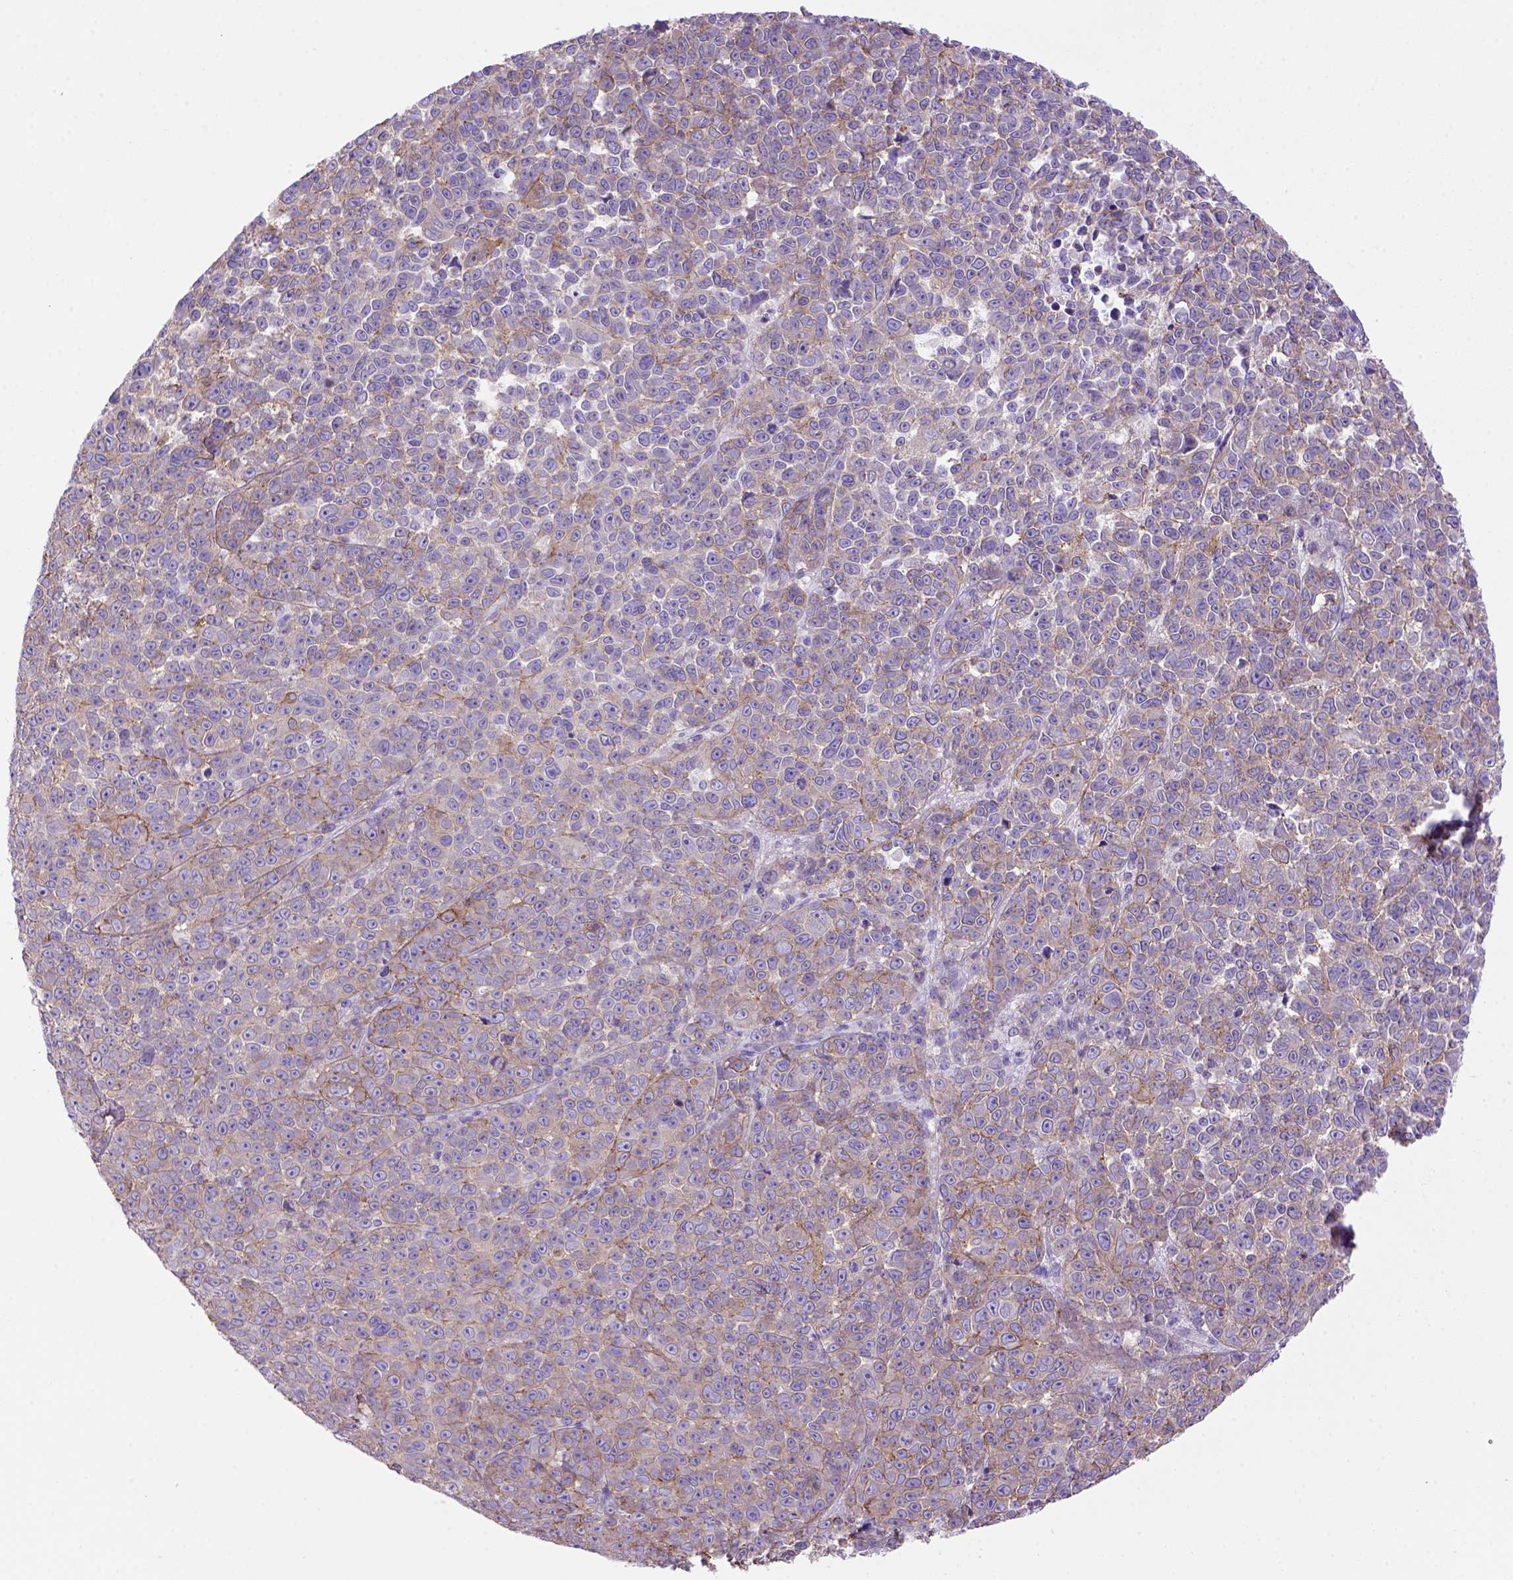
{"staining": {"intensity": "moderate", "quantity": ">75%", "location": "cytoplasmic/membranous"}, "tissue": "melanoma", "cell_type": "Tumor cells", "image_type": "cancer", "snomed": [{"axis": "morphology", "description": "Malignant melanoma, NOS"}, {"axis": "topography", "description": "Skin"}], "caption": "Malignant melanoma tissue displays moderate cytoplasmic/membranous positivity in approximately >75% of tumor cells The staining was performed using DAB to visualize the protein expression in brown, while the nuclei were stained in blue with hematoxylin (Magnification: 20x).", "gene": "PEX12", "patient": {"sex": "female", "age": 95}}